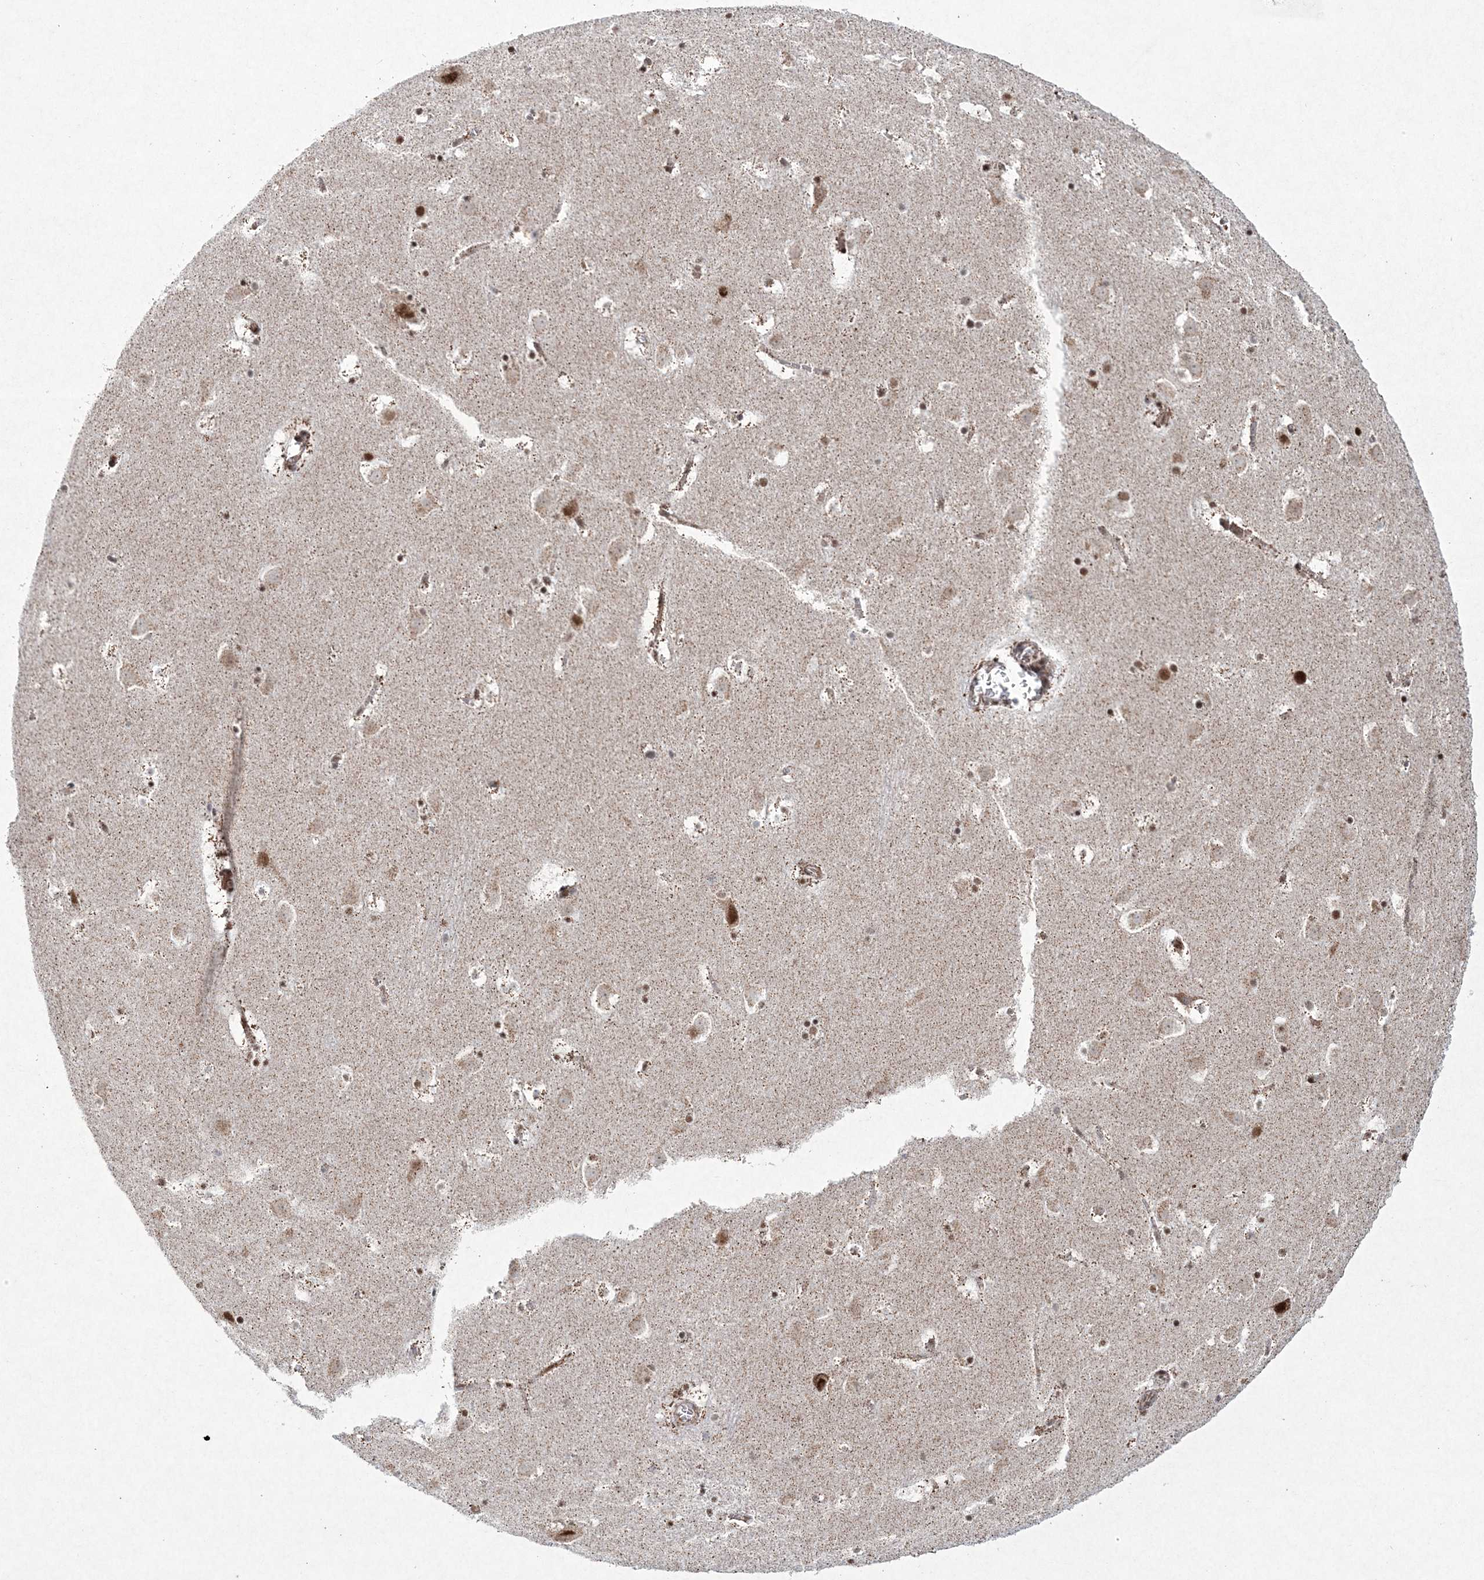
{"staining": {"intensity": "moderate", "quantity": "<25%", "location": "cytoplasmic/membranous"}, "tissue": "caudate", "cell_type": "Glial cells", "image_type": "normal", "snomed": [{"axis": "morphology", "description": "Normal tissue, NOS"}, {"axis": "topography", "description": "Lateral ventricle wall"}], "caption": "Unremarkable caudate shows moderate cytoplasmic/membranous staining in about <25% of glial cells, visualized by immunohistochemistry.", "gene": "CES4A", "patient": {"sex": "male", "age": 45}}